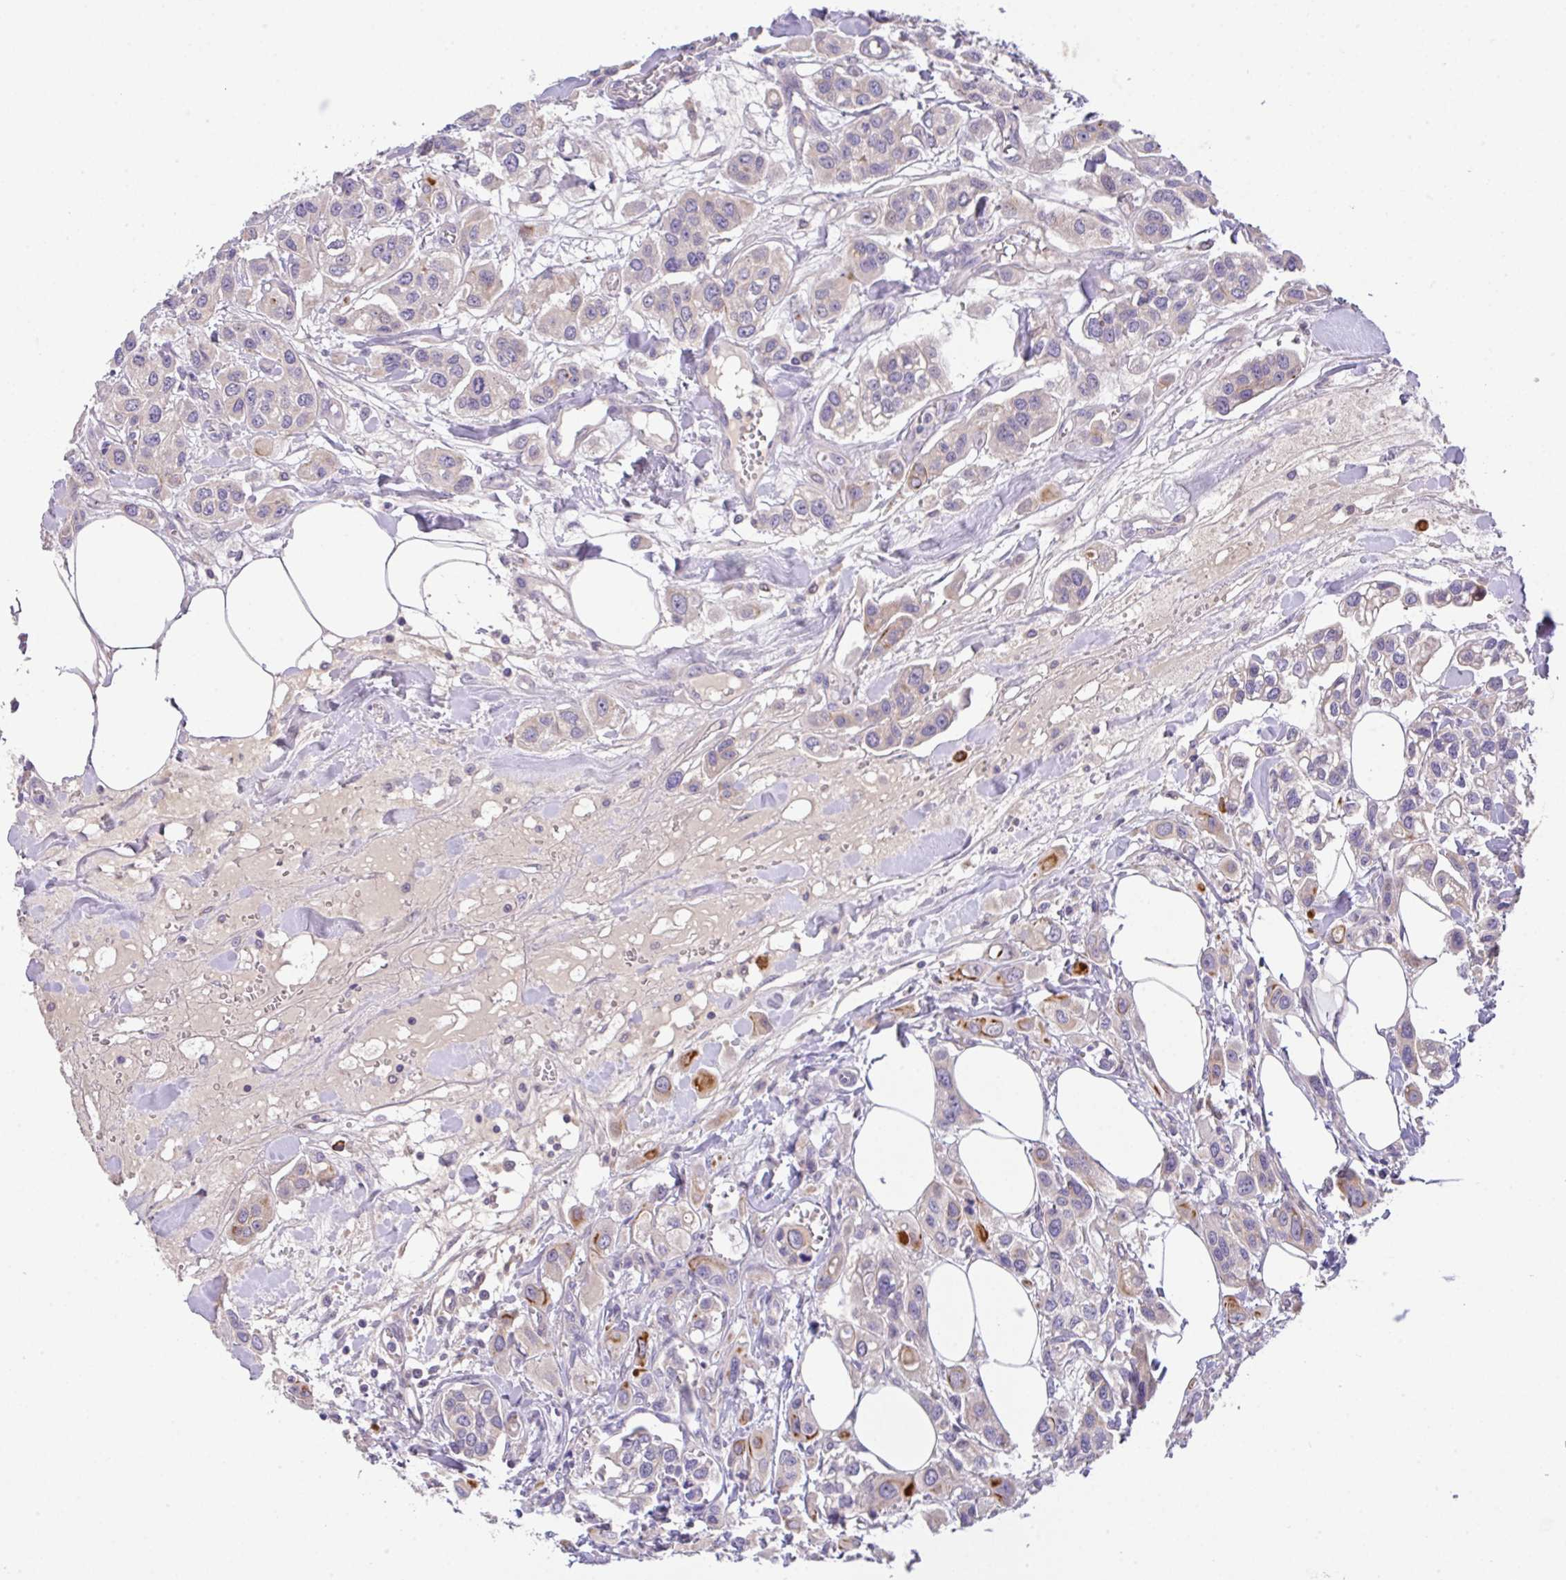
{"staining": {"intensity": "moderate", "quantity": "<25%", "location": "cytoplasmic/membranous"}, "tissue": "urothelial cancer", "cell_type": "Tumor cells", "image_type": "cancer", "snomed": [{"axis": "morphology", "description": "Urothelial carcinoma, High grade"}, {"axis": "topography", "description": "Urinary bladder"}], "caption": "Urothelial cancer was stained to show a protein in brown. There is low levels of moderate cytoplasmic/membranous positivity in approximately <25% of tumor cells. Ihc stains the protein in brown and the nuclei are stained blue.", "gene": "EPN3", "patient": {"sex": "male", "age": 67}}